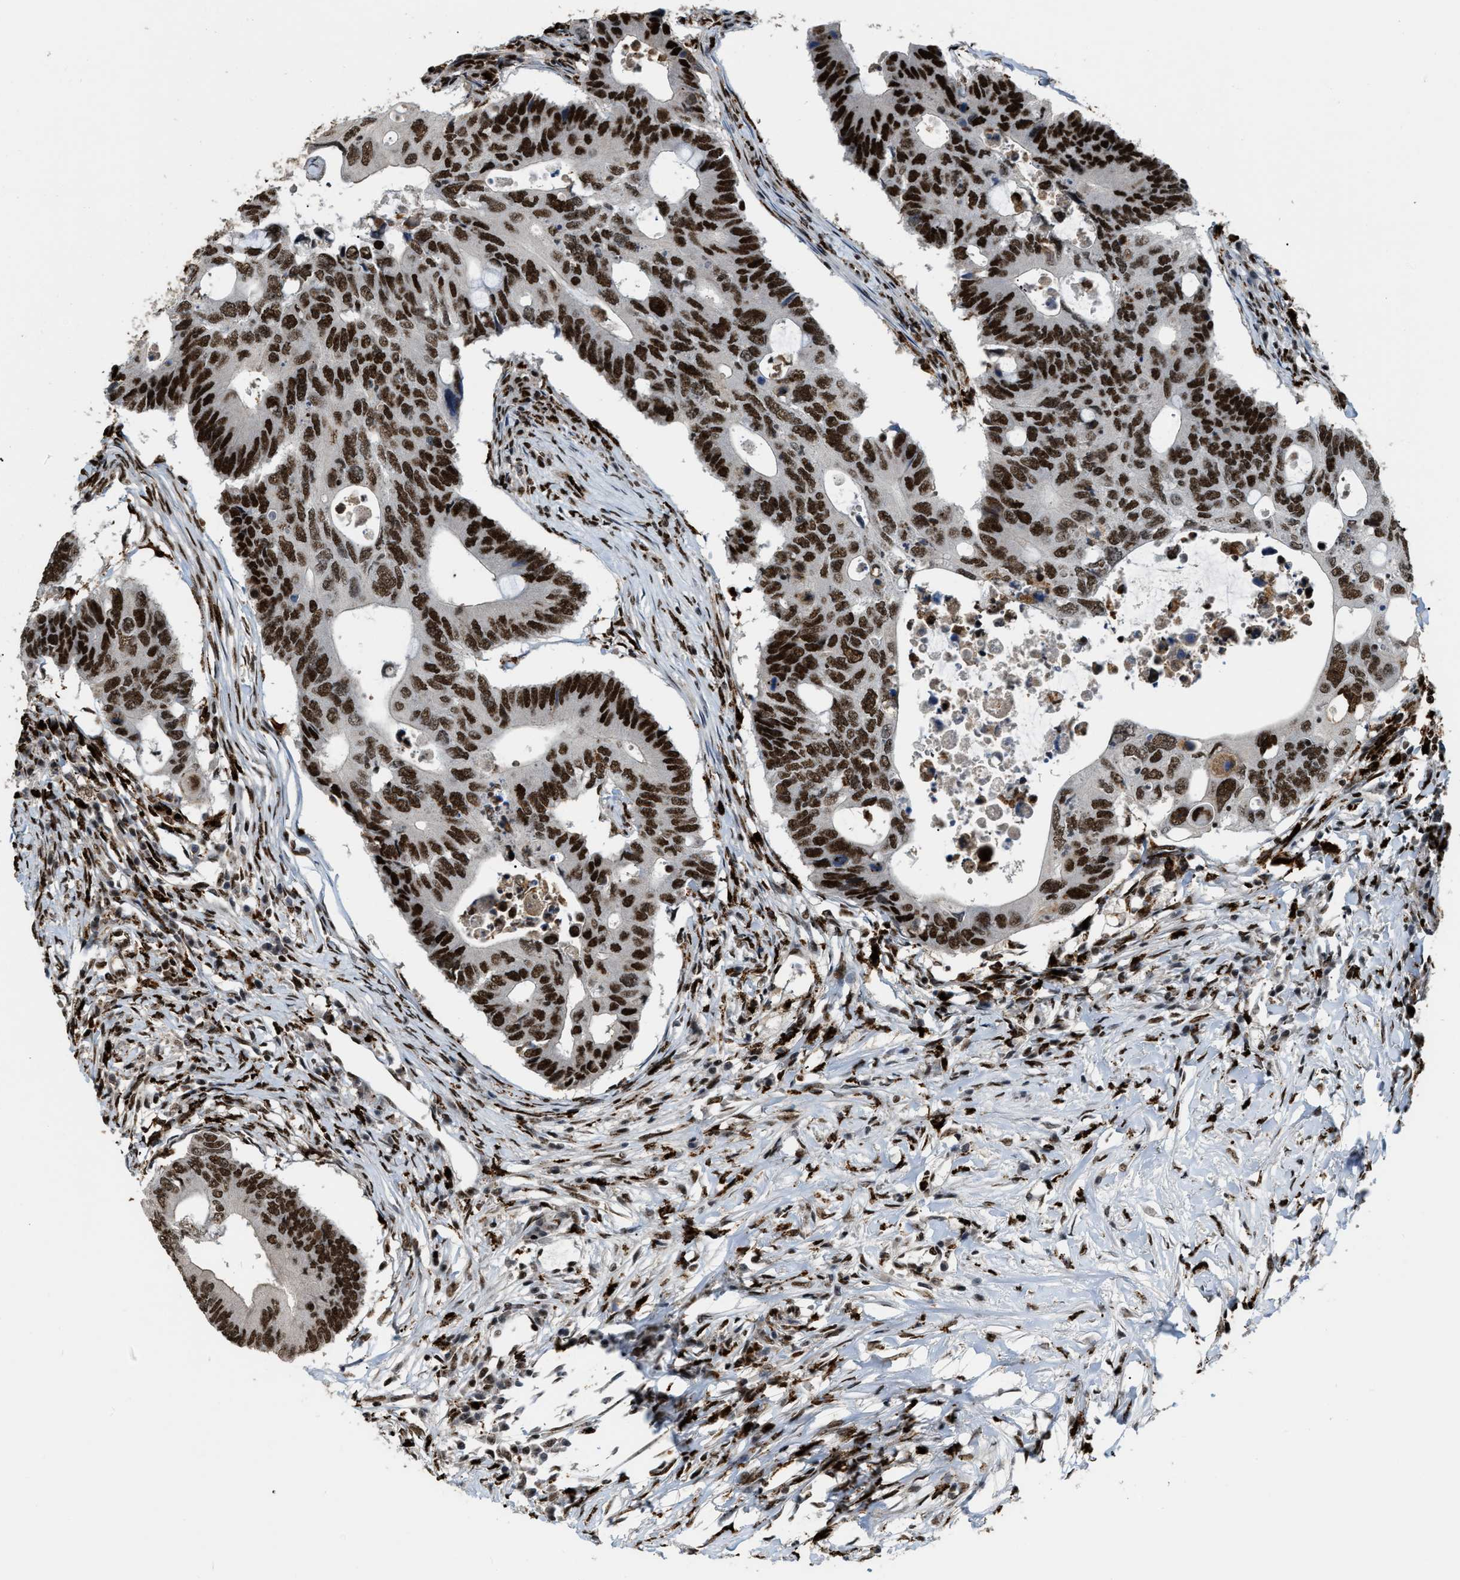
{"staining": {"intensity": "strong", "quantity": ">75%", "location": "nuclear"}, "tissue": "colorectal cancer", "cell_type": "Tumor cells", "image_type": "cancer", "snomed": [{"axis": "morphology", "description": "Adenocarcinoma, NOS"}, {"axis": "topography", "description": "Colon"}], "caption": "Protein staining displays strong nuclear positivity in approximately >75% of tumor cells in adenocarcinoma (colorectal).", "gene": "NUMA1", "patient": {"sex": "male", "age": 71}}